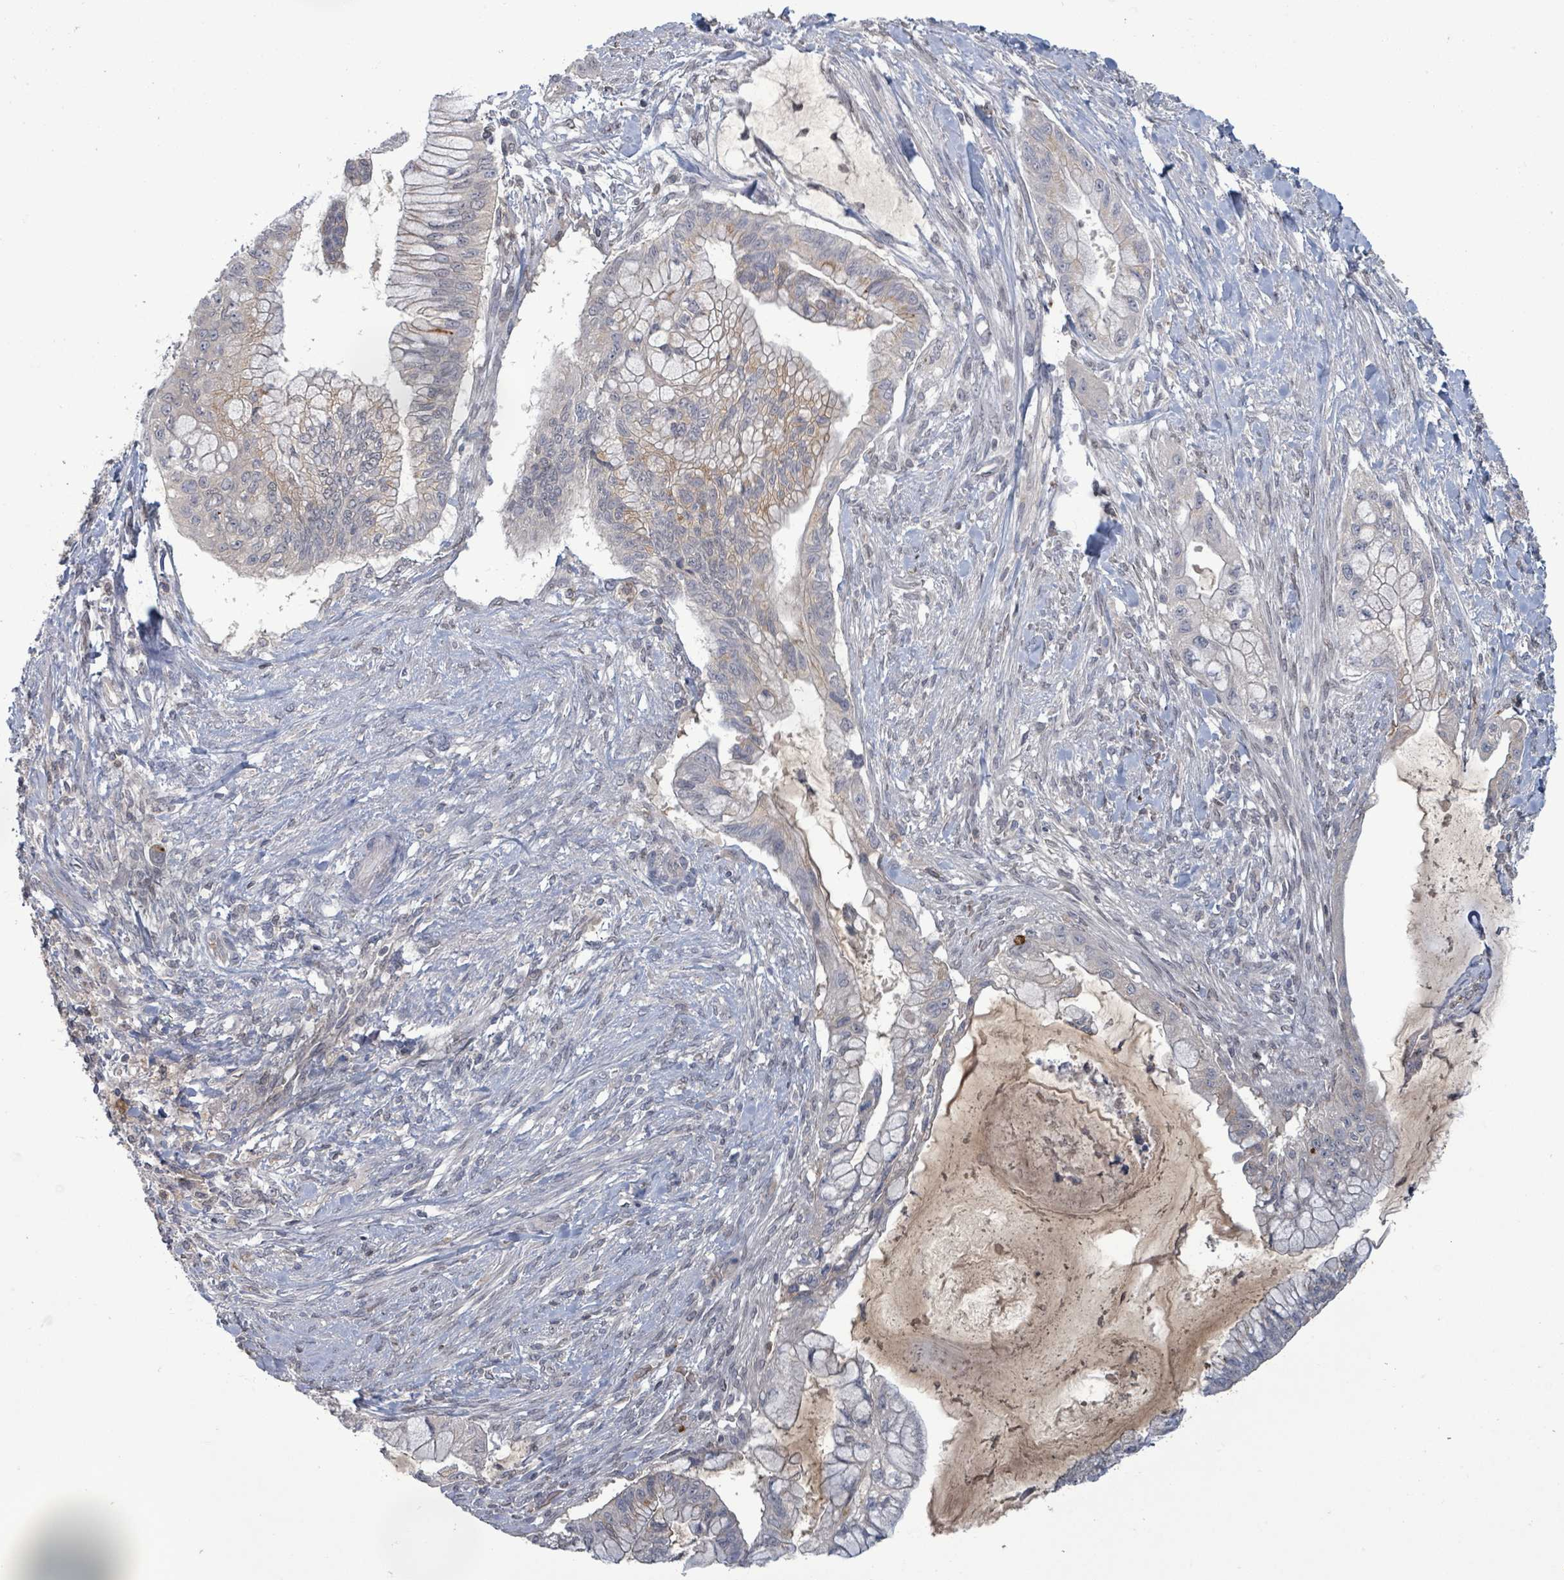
{"staining": {"intensity": "negative", "quantity": "none", "location": "none"}, "tissue": "pancreatic cancer", "cell_type": "Tumor cells", "image_type": "cancer", "snomed": [{"axis": "morphology", "description": "Adenocarcinoma, NOS"}, {"axis": "topography", "description": "Pancreas"}], "caption": "High power microscopy image of an immunohistochemistry (IHC) histopathology image of pancreatic cancer, revealing no significant positivity in tumor cells.", "gene": "GRM8", "patient": {"sex": "male", "age": 48}}